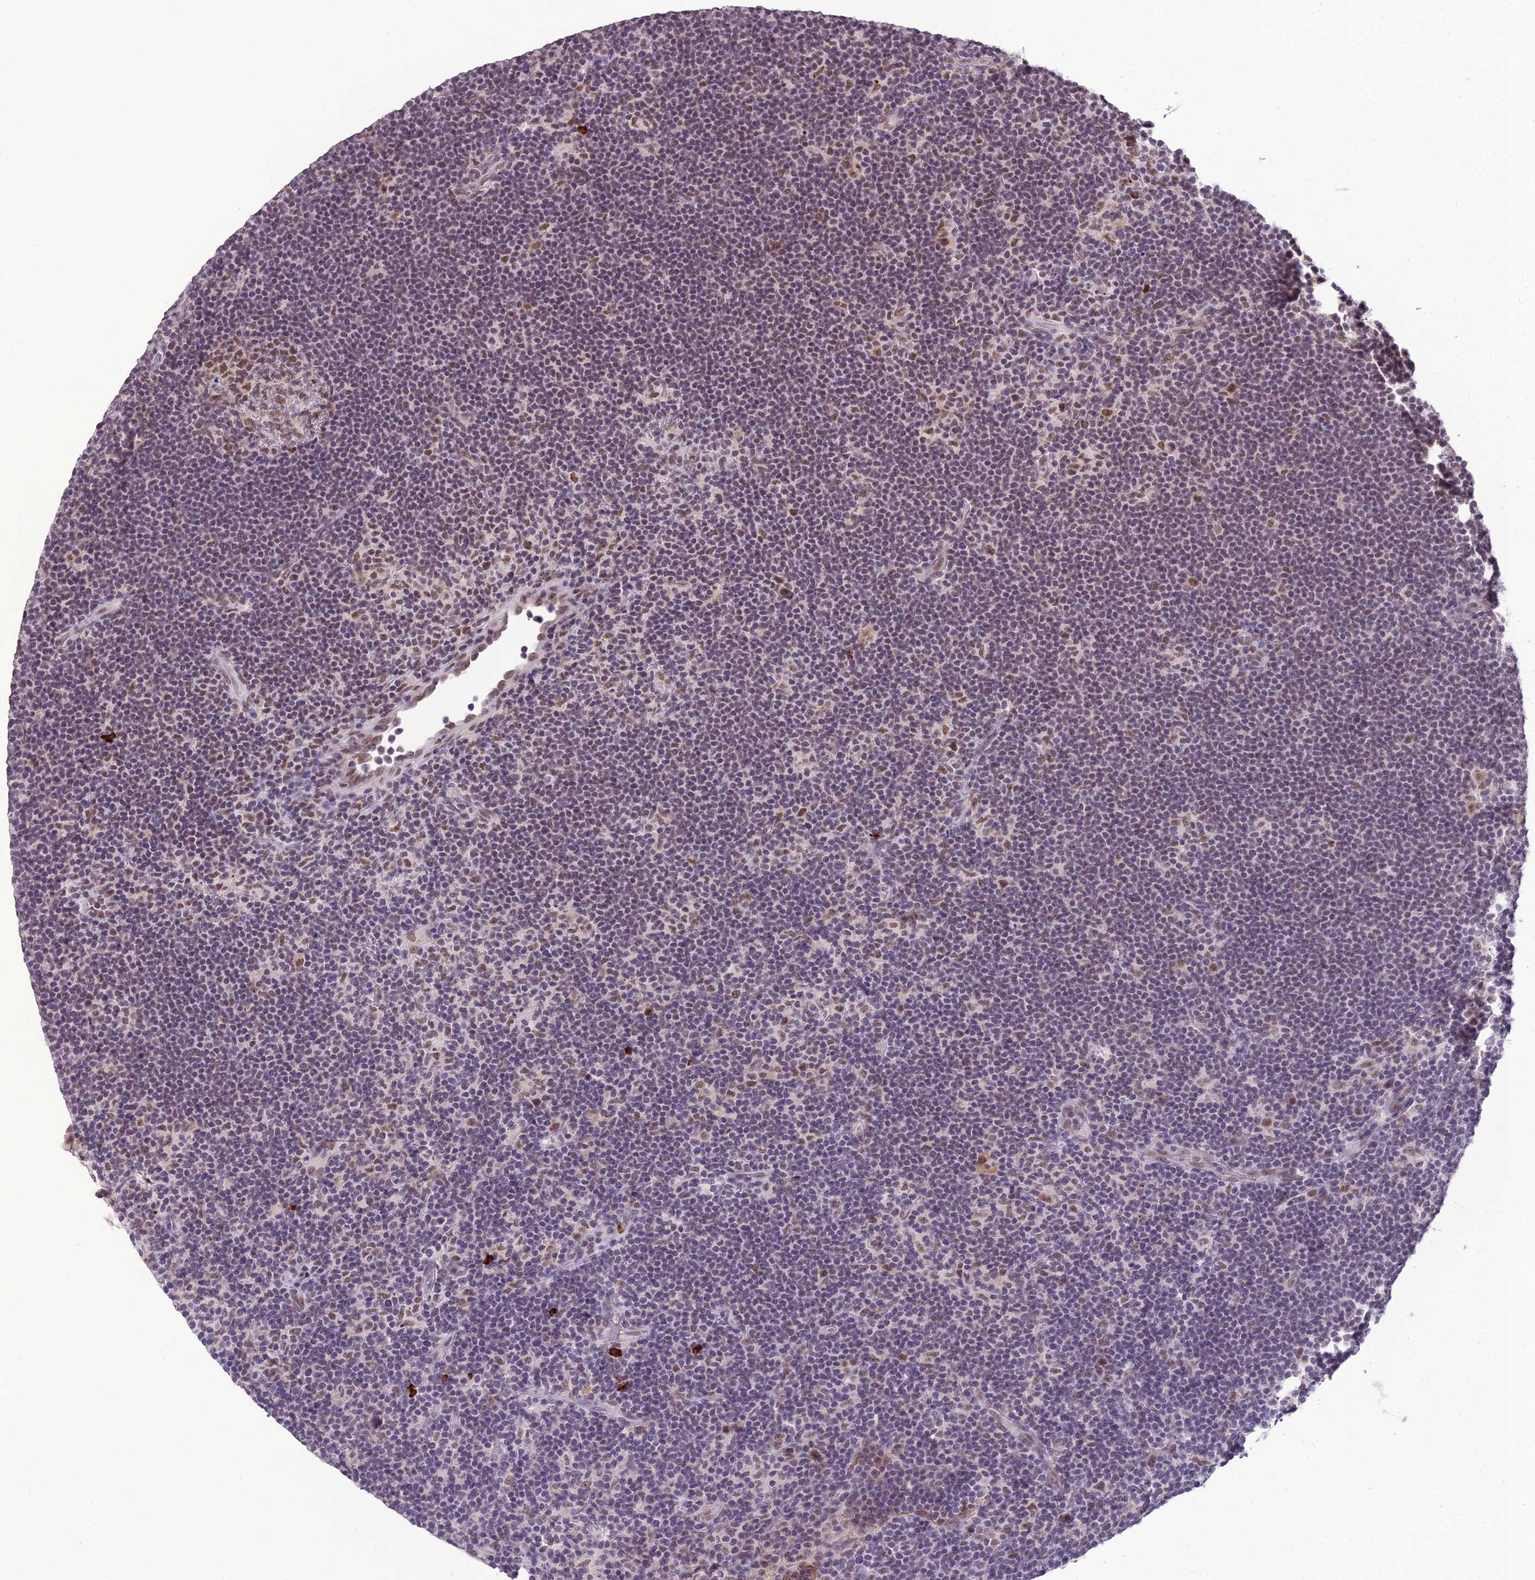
{"staining": {"intensity": "weak", "quantity": "25%-75%", "location": "nuclear"}, "tissue": "lymphoma", "cell_type": "Tumor cells", "image_type": "cancer", "snomed": [{"axis": "morphology", "description": "Hodgkin's disease, NOS"}, {"axis": "topography", "description": "Lymph node"}], "caption": "An image of lymphoma stained for a protein exhibits weak nuclear brown staining in tumor cells.", "gene": "SH3RF3", "patient": {"sex": "female", "age": 57}}